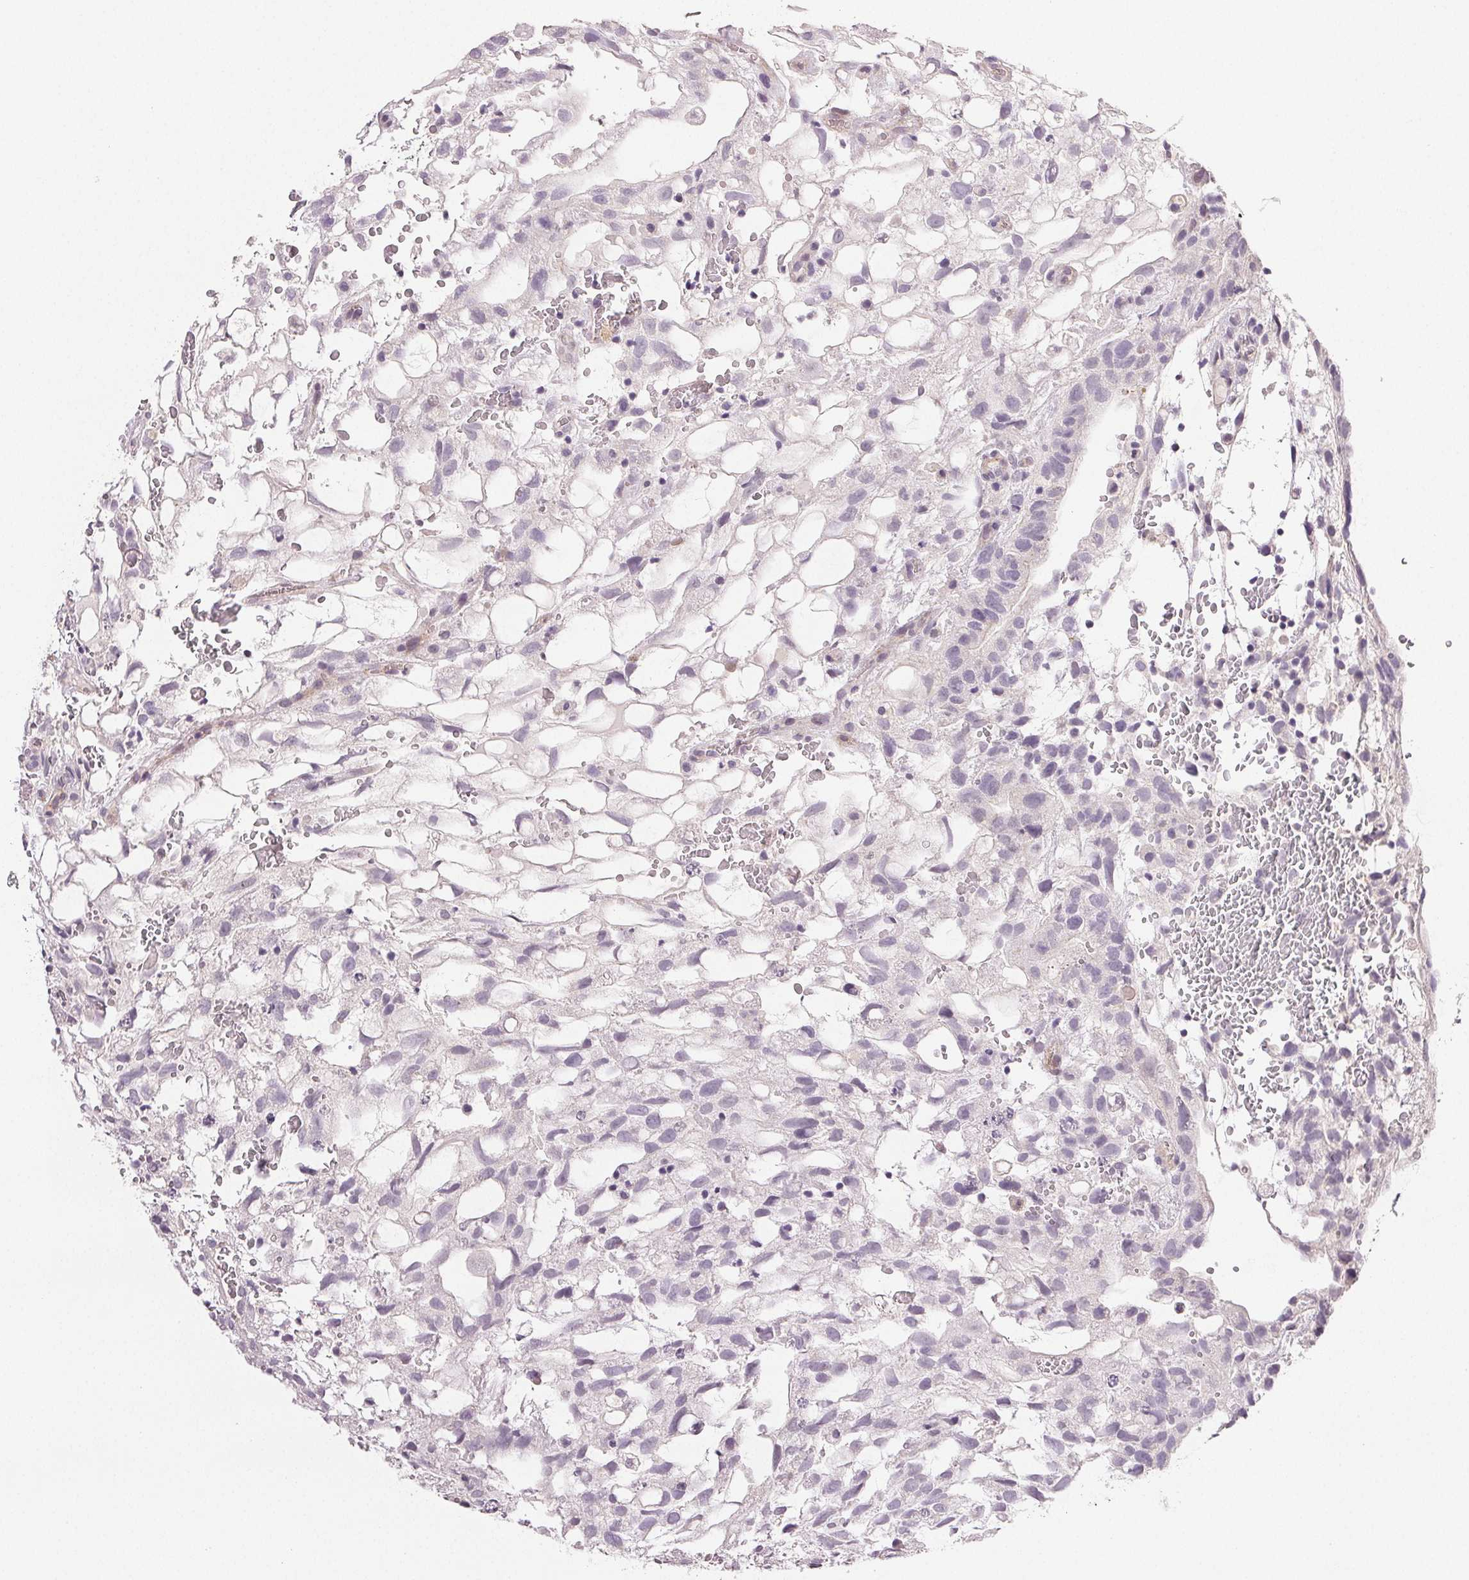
{"staining": {"intensity": "negative", "quantity": "none", "location": "none"}, "tissue": "testis cancer", "cell_type": "Tumor cells", "image_type": "cancer", "snomed": [{"axis": "morphology", "description": "Normal tissue, NOS"}, {"axis": "morphology", "description": "Carcinoma, Embryonal, NOS"}, {"axis": "topography", "description": "Testis"}], "caption": "Photomicrograph shows no significant protein staining in tumor cells of testis cancer (embryonal carcinoma).", "gene": "PLCB1", "patient": {"sex": "male", "age": 32}}